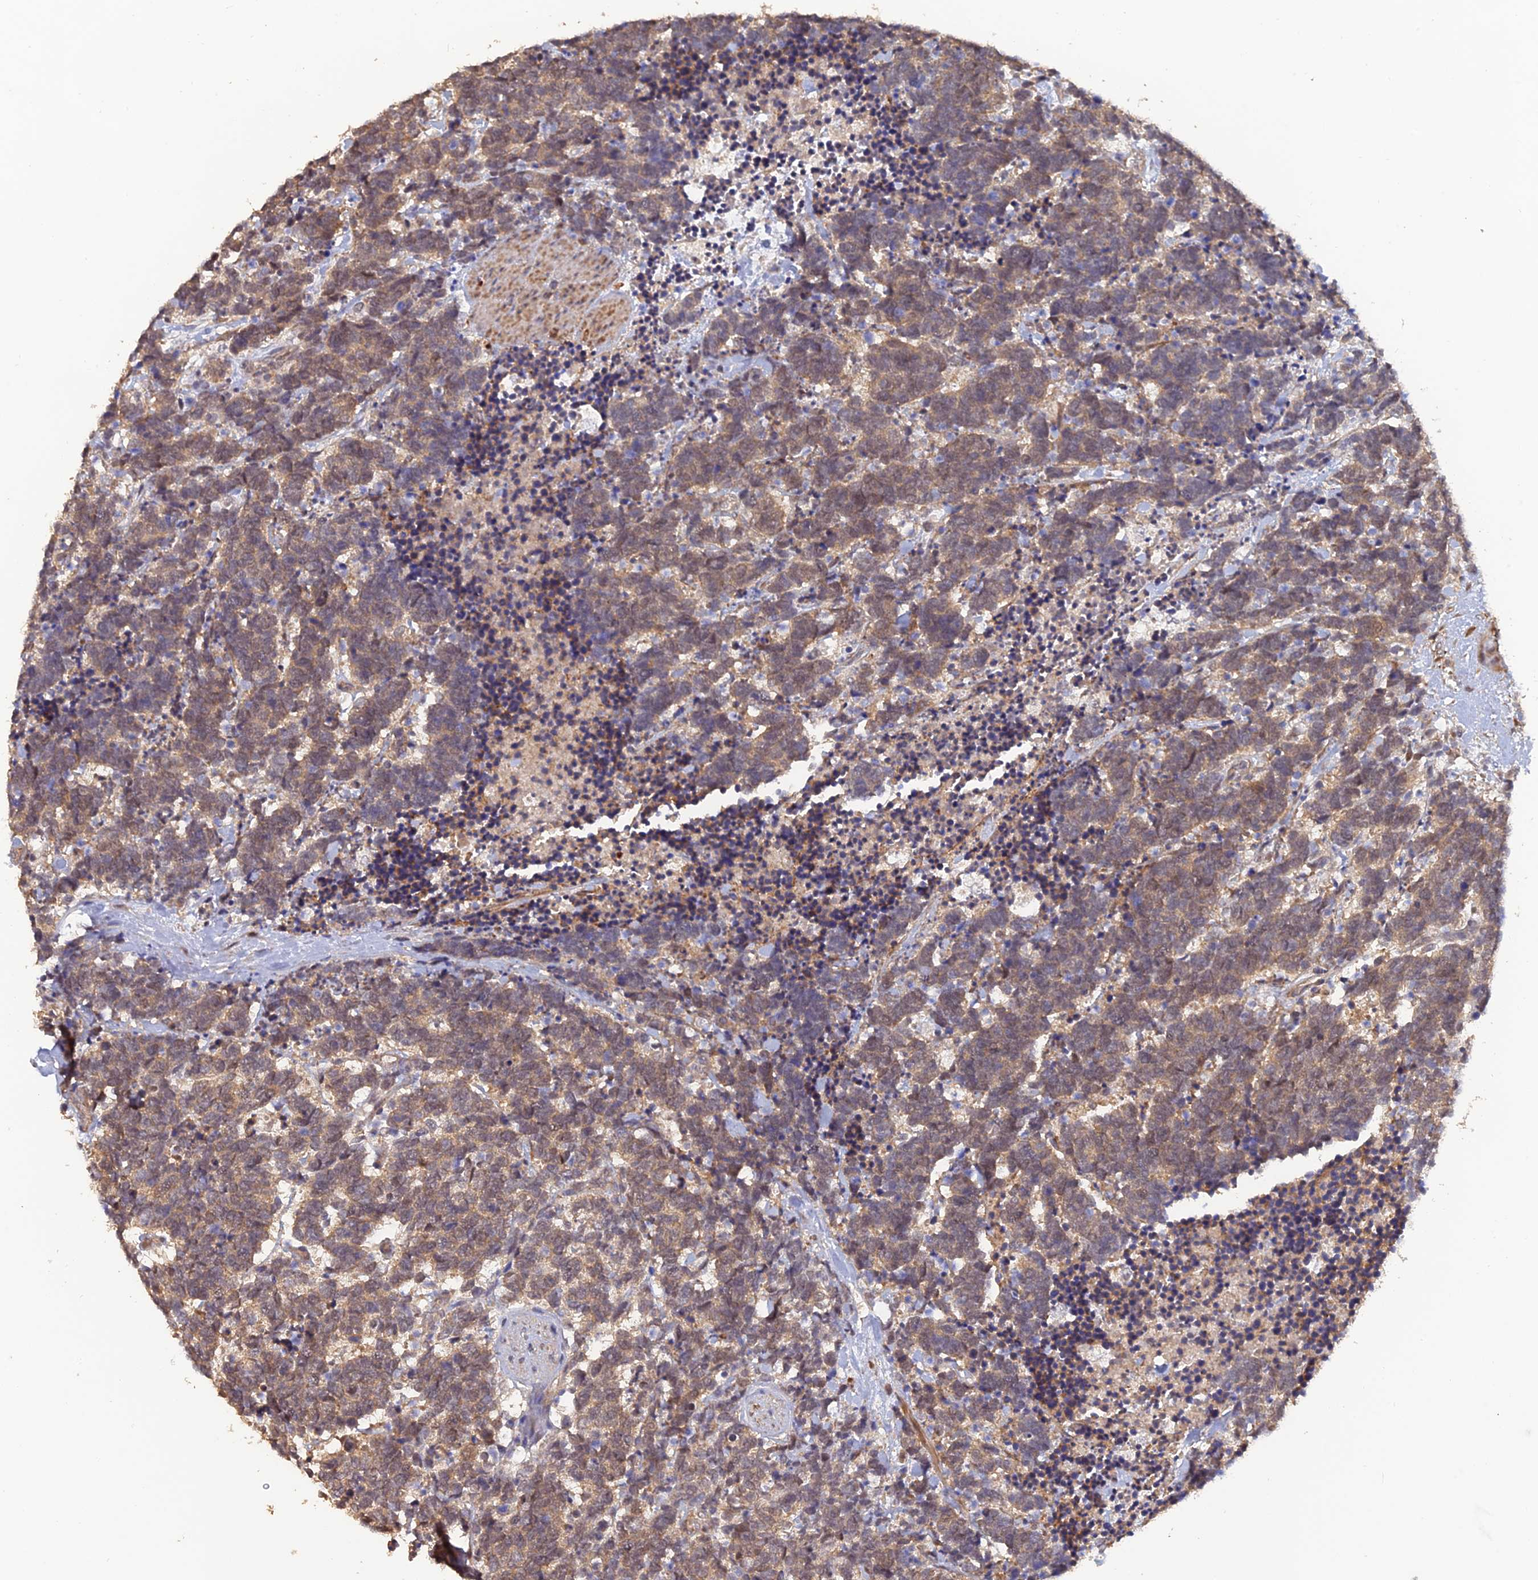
{"staining": {"intensity": "weak", "quantity": ">75%", "location": "cytoplasmic/membranous"}, "tissue": "carcinoid", "cell_type": "Tumor cells", "image_type": "cancer", "snomed": [{"axis": "morphology", "description": "Carcinoma, NOS"}, {"axis": "morphology", "description": "Carcinoid, malignant, NOS"}, {"axis": "topography", "description": "Prostate"}], "caption": "Carcinoid was stained to show a protein in brown. There is low levels of weak cytoplasmic/membranous expression in approximately >75% of tumor cells.", "gene": "PAGR1", "patient": {"sex": "male", "age": 57}}